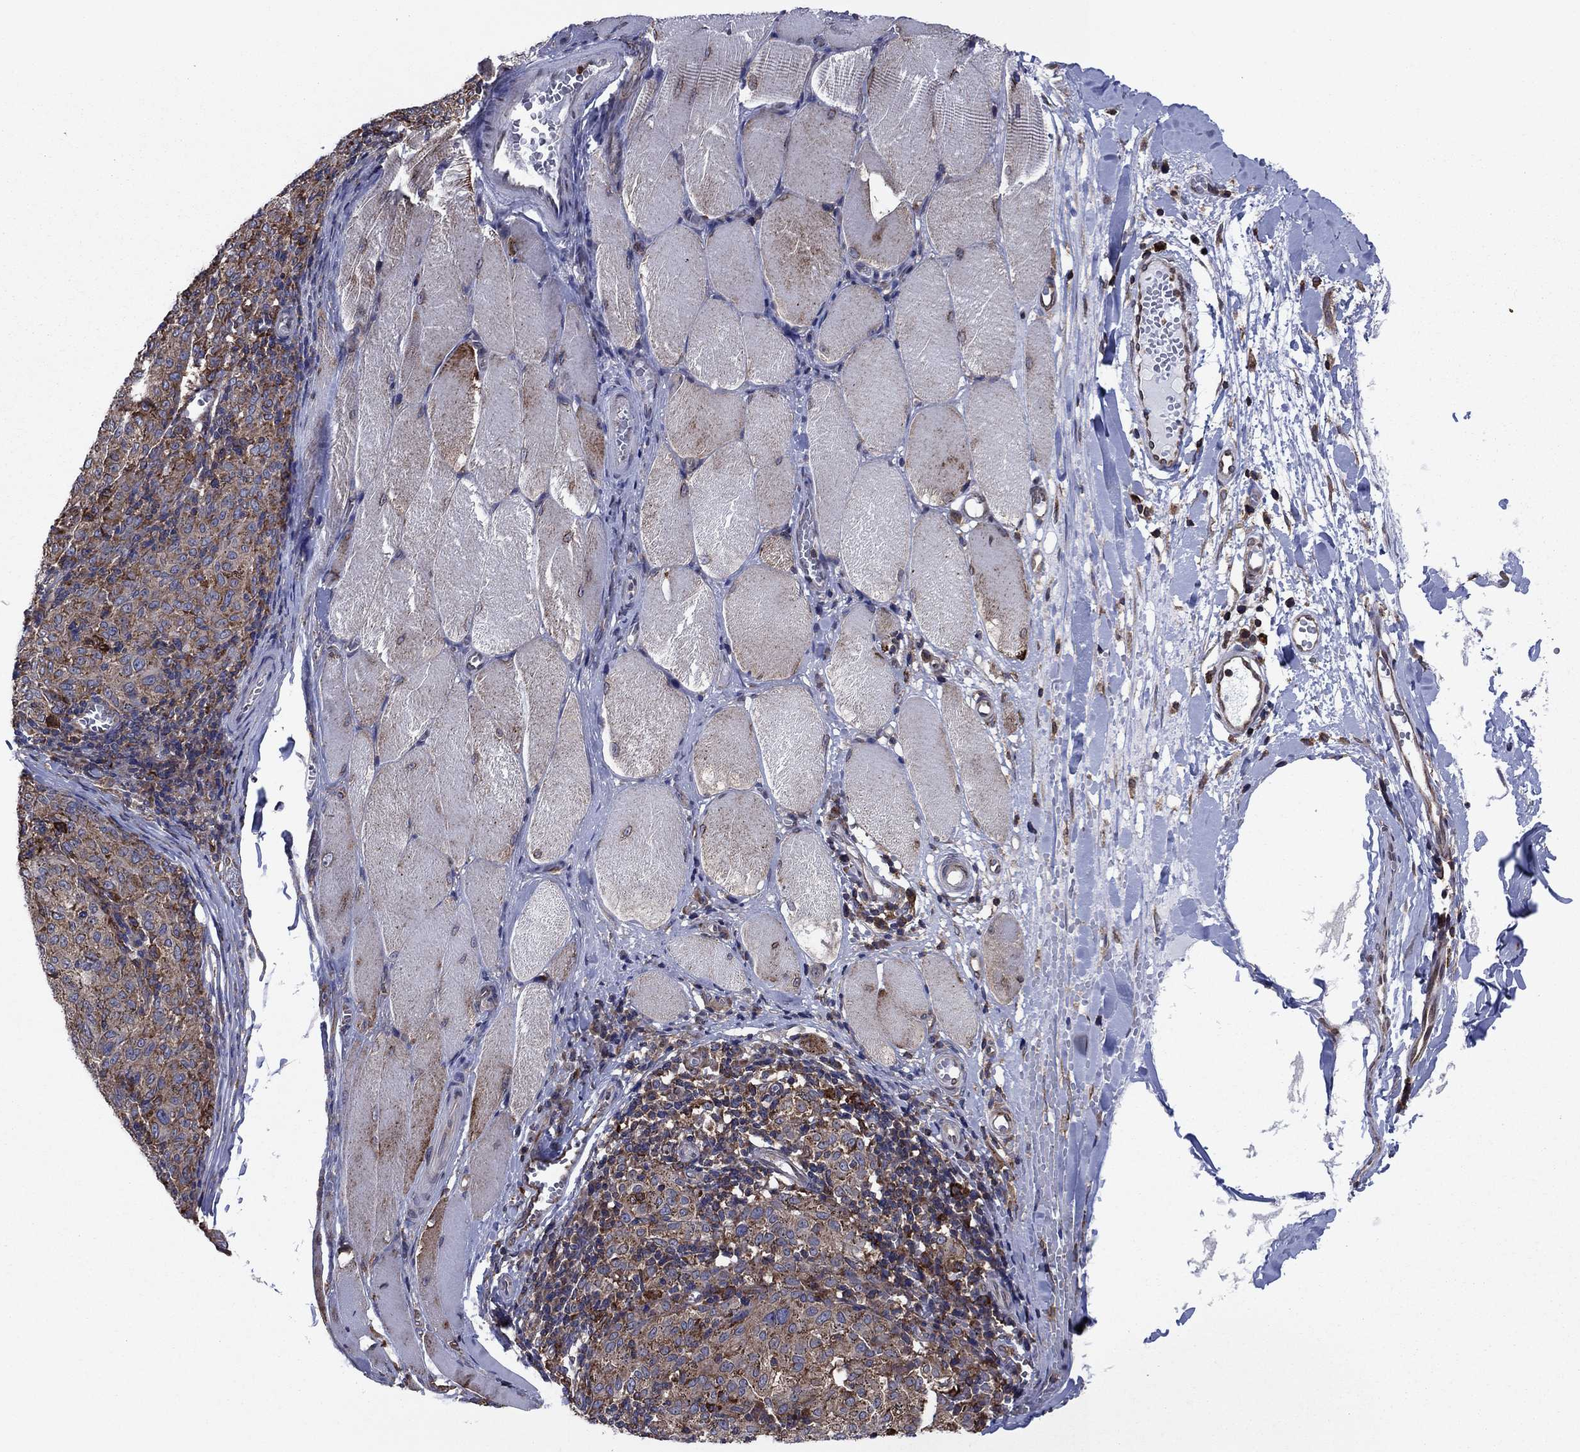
{"staining": {"intensity": "moderate", "quantity": ">75%", "location": "cytoplasmic/membranous"}, "tissue": "melanoma", "cell_type": "Tumor cells", "image_type": "cancer", "snomed": [{"axis": "morphology", "description": "Malignant melanoma, NOS"}, {"axis": "topography", "description": "Skin"}], "caption": "Melanoma stained with a brown dye exhibits moderate cytoplasmic/membranous positive expression in approximately >75% of tumor cells.", "gene": "YBX1", "patient": {"sex": "female", "age": 72}}